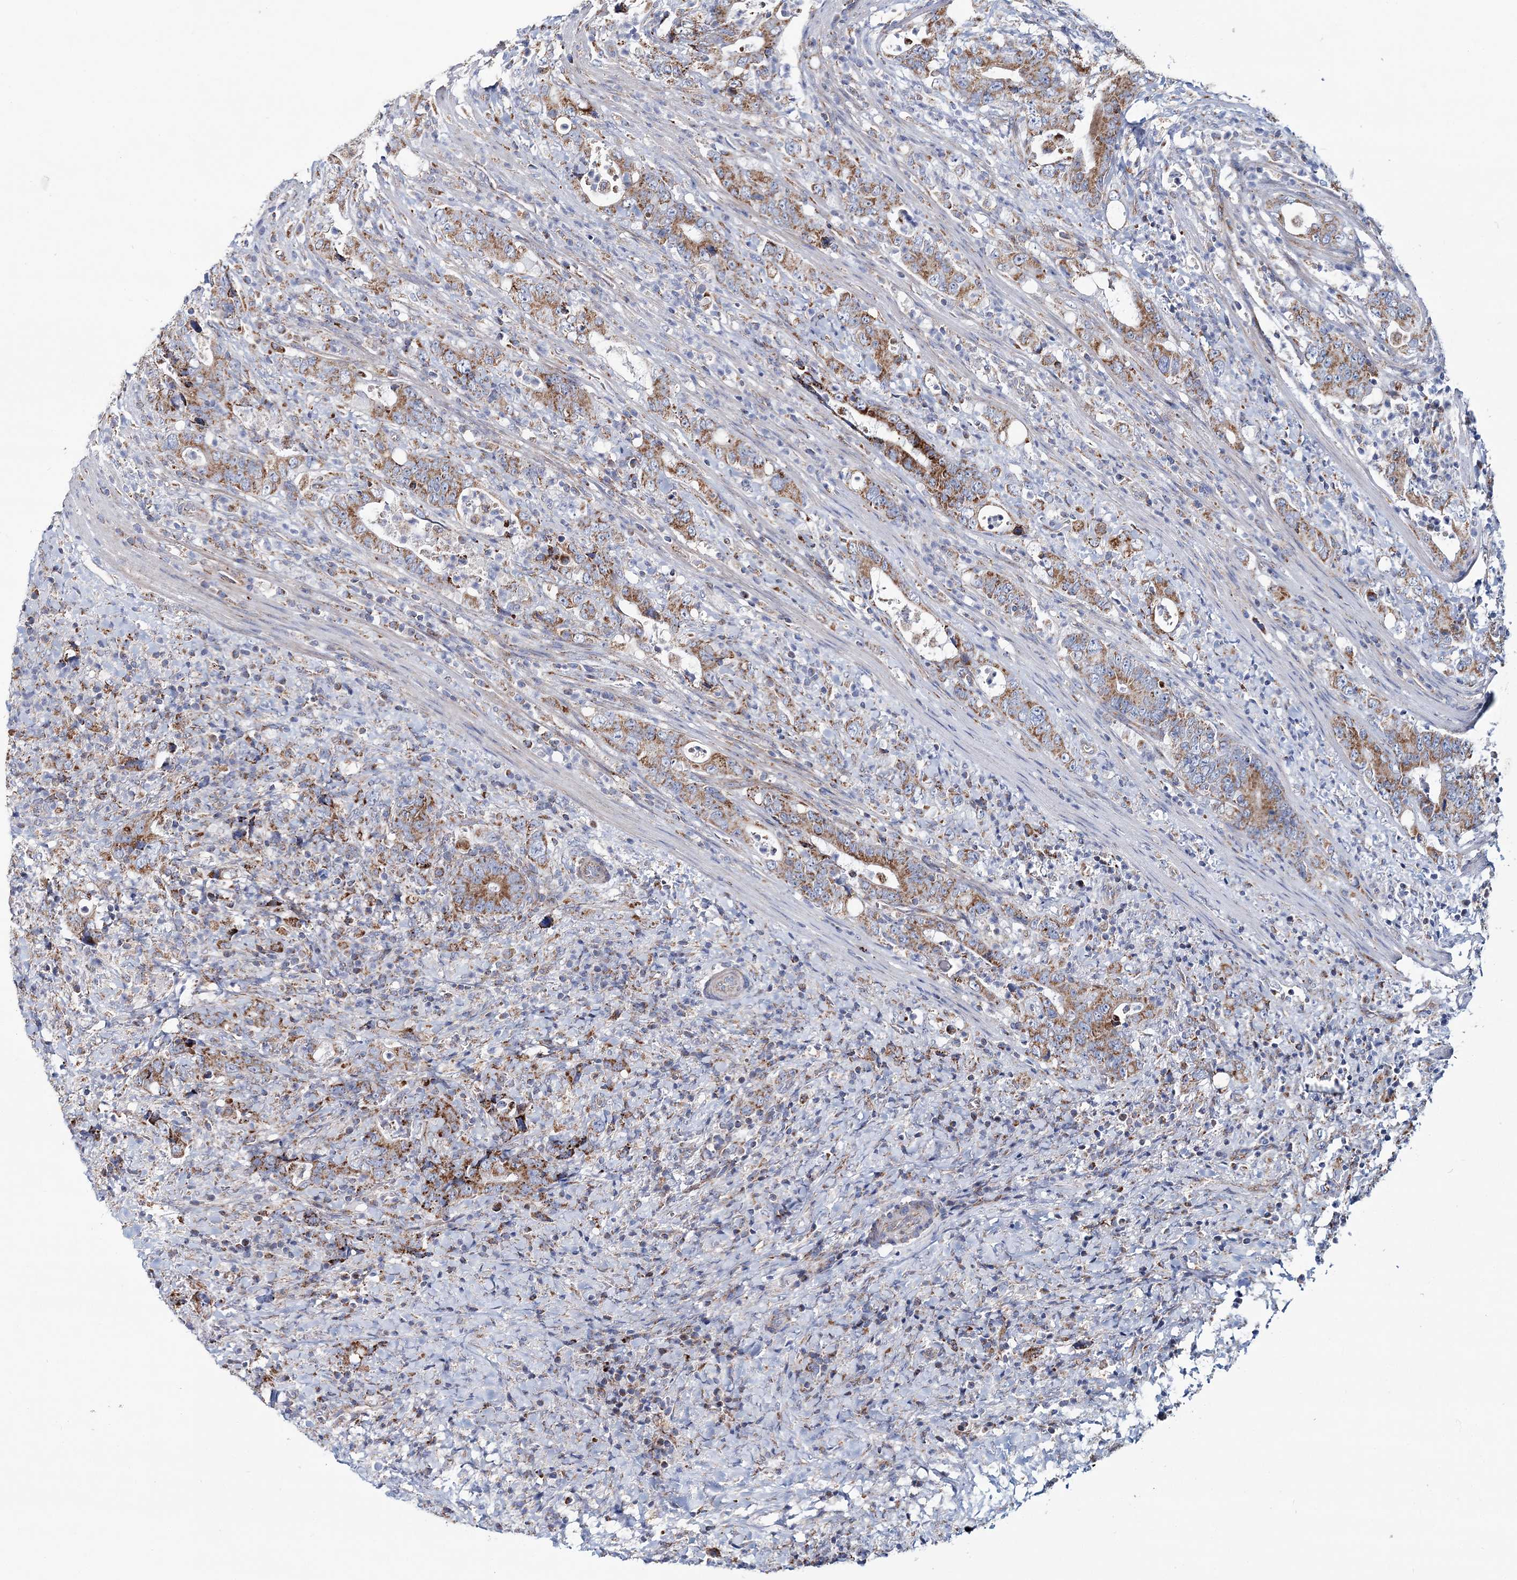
{"staining": {"intensity": "strong", "quantity": ">75%", "location": "cytoplasmic/membranous"}, "tissue": "colorectal cancer", "cell_type": "Tumor cells", "image_type": "cancer", "snomed": [{"axis": "morphology", "description": "Adenocarcinoma, NOS"}, {"axis": "topography", "description": "Colon"}], "caption": "Human colorectal cancer (adenocarcinoma) stained with a protein marker reveals strong staining in tumor cells.", "gene": "ARHGAP6", "patient": {"sex": "female", "age": 75}}